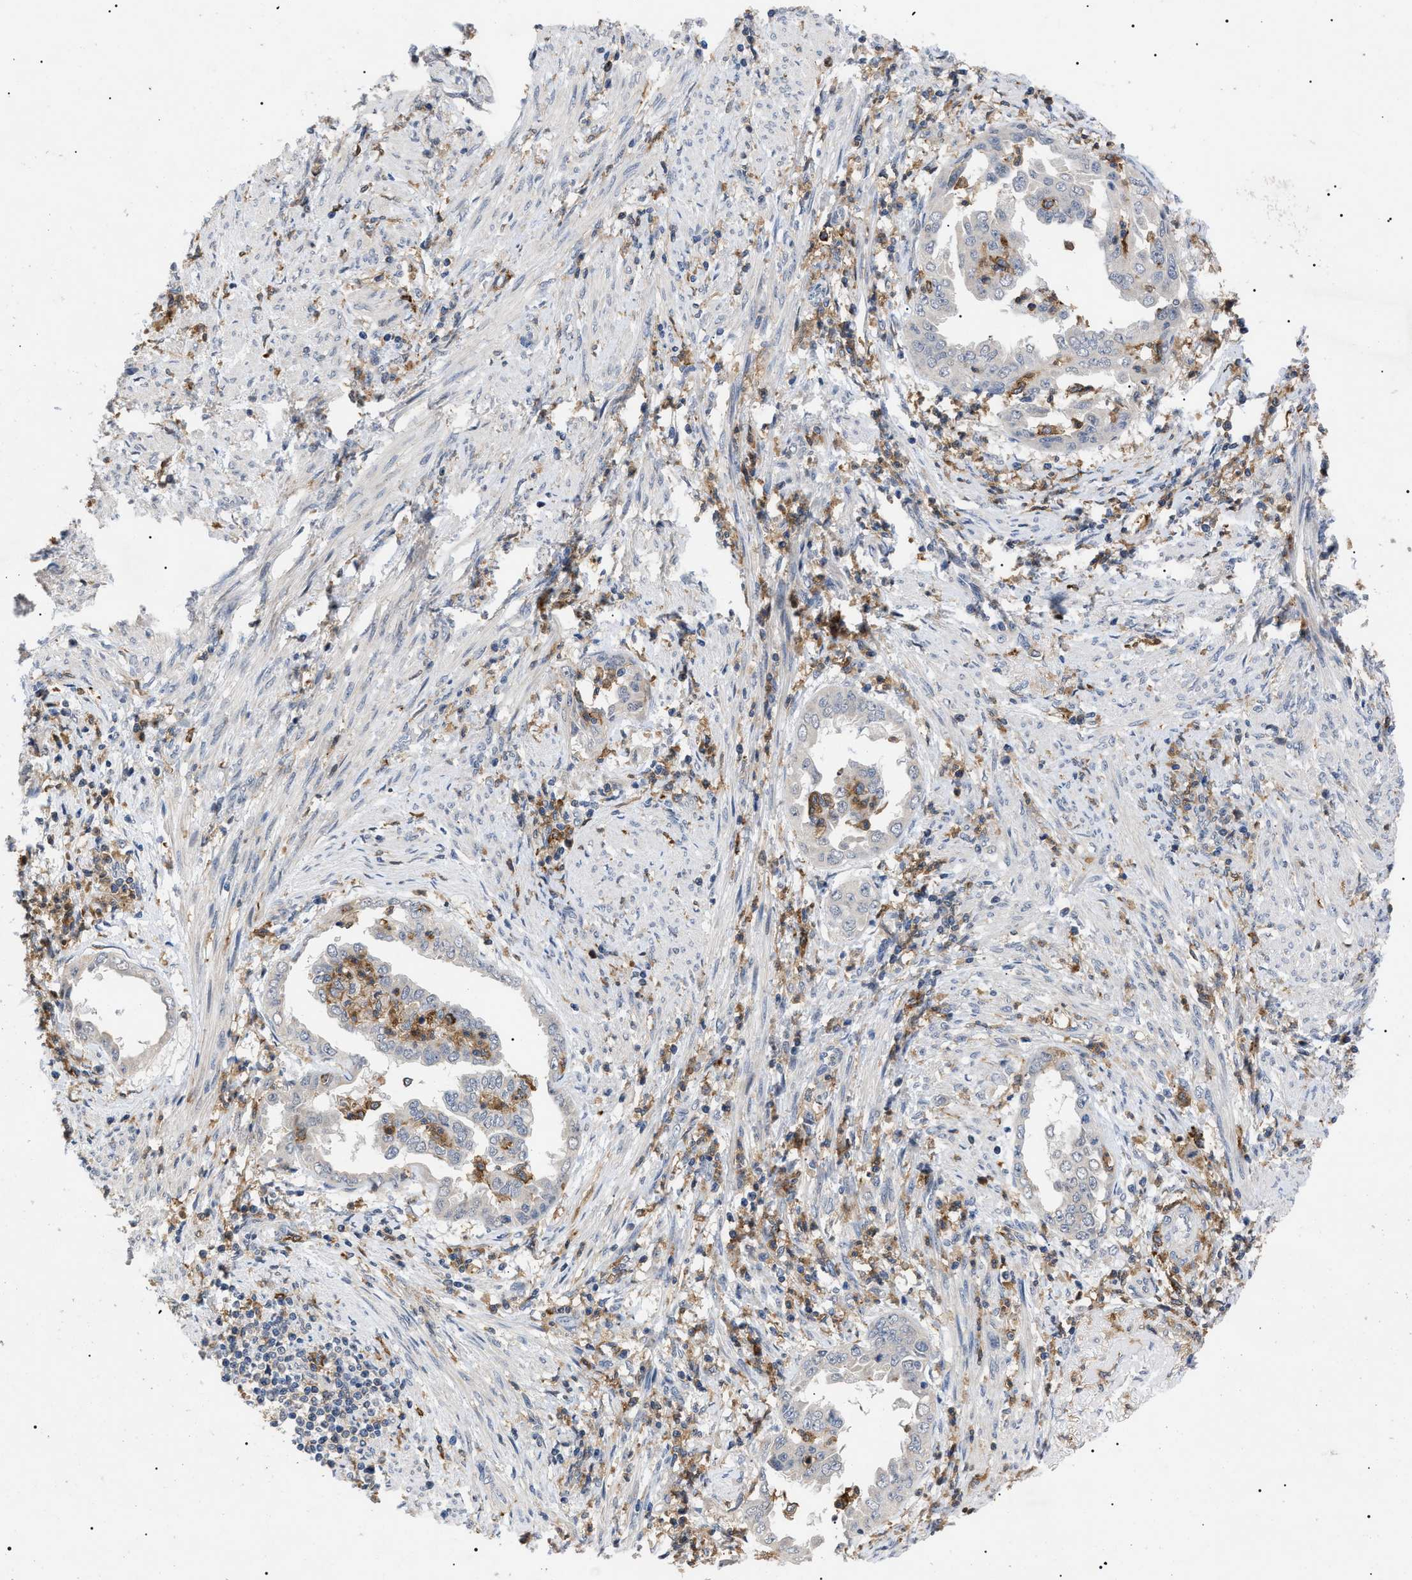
{"staining": {"intensity": "weak", "quantity": "<25%", "location": "cytoplasmic/membranous"}, "tissue": "endometrial cancer", "cell_type": "Tumor cells", "image_type": "cancer", "snomed": [{"axis": "morphology", "description": "Adenocarcinoma, NOS"}, {"axis": "topography", "description": "Endometrium"}], "caption": "Immunohistochemistry (IHC) histopathology image of neoplastic tissue: human endometrial cancer (adenocarcinoma) stained with DAB reveals no significant protein positivity in tumor cells. The staining is performed using DAB brown chromogen with nuclei counter-stained in using hematoxylin.", "gene": "CD300A", "patient": {"sex": "female", "age": 85}}